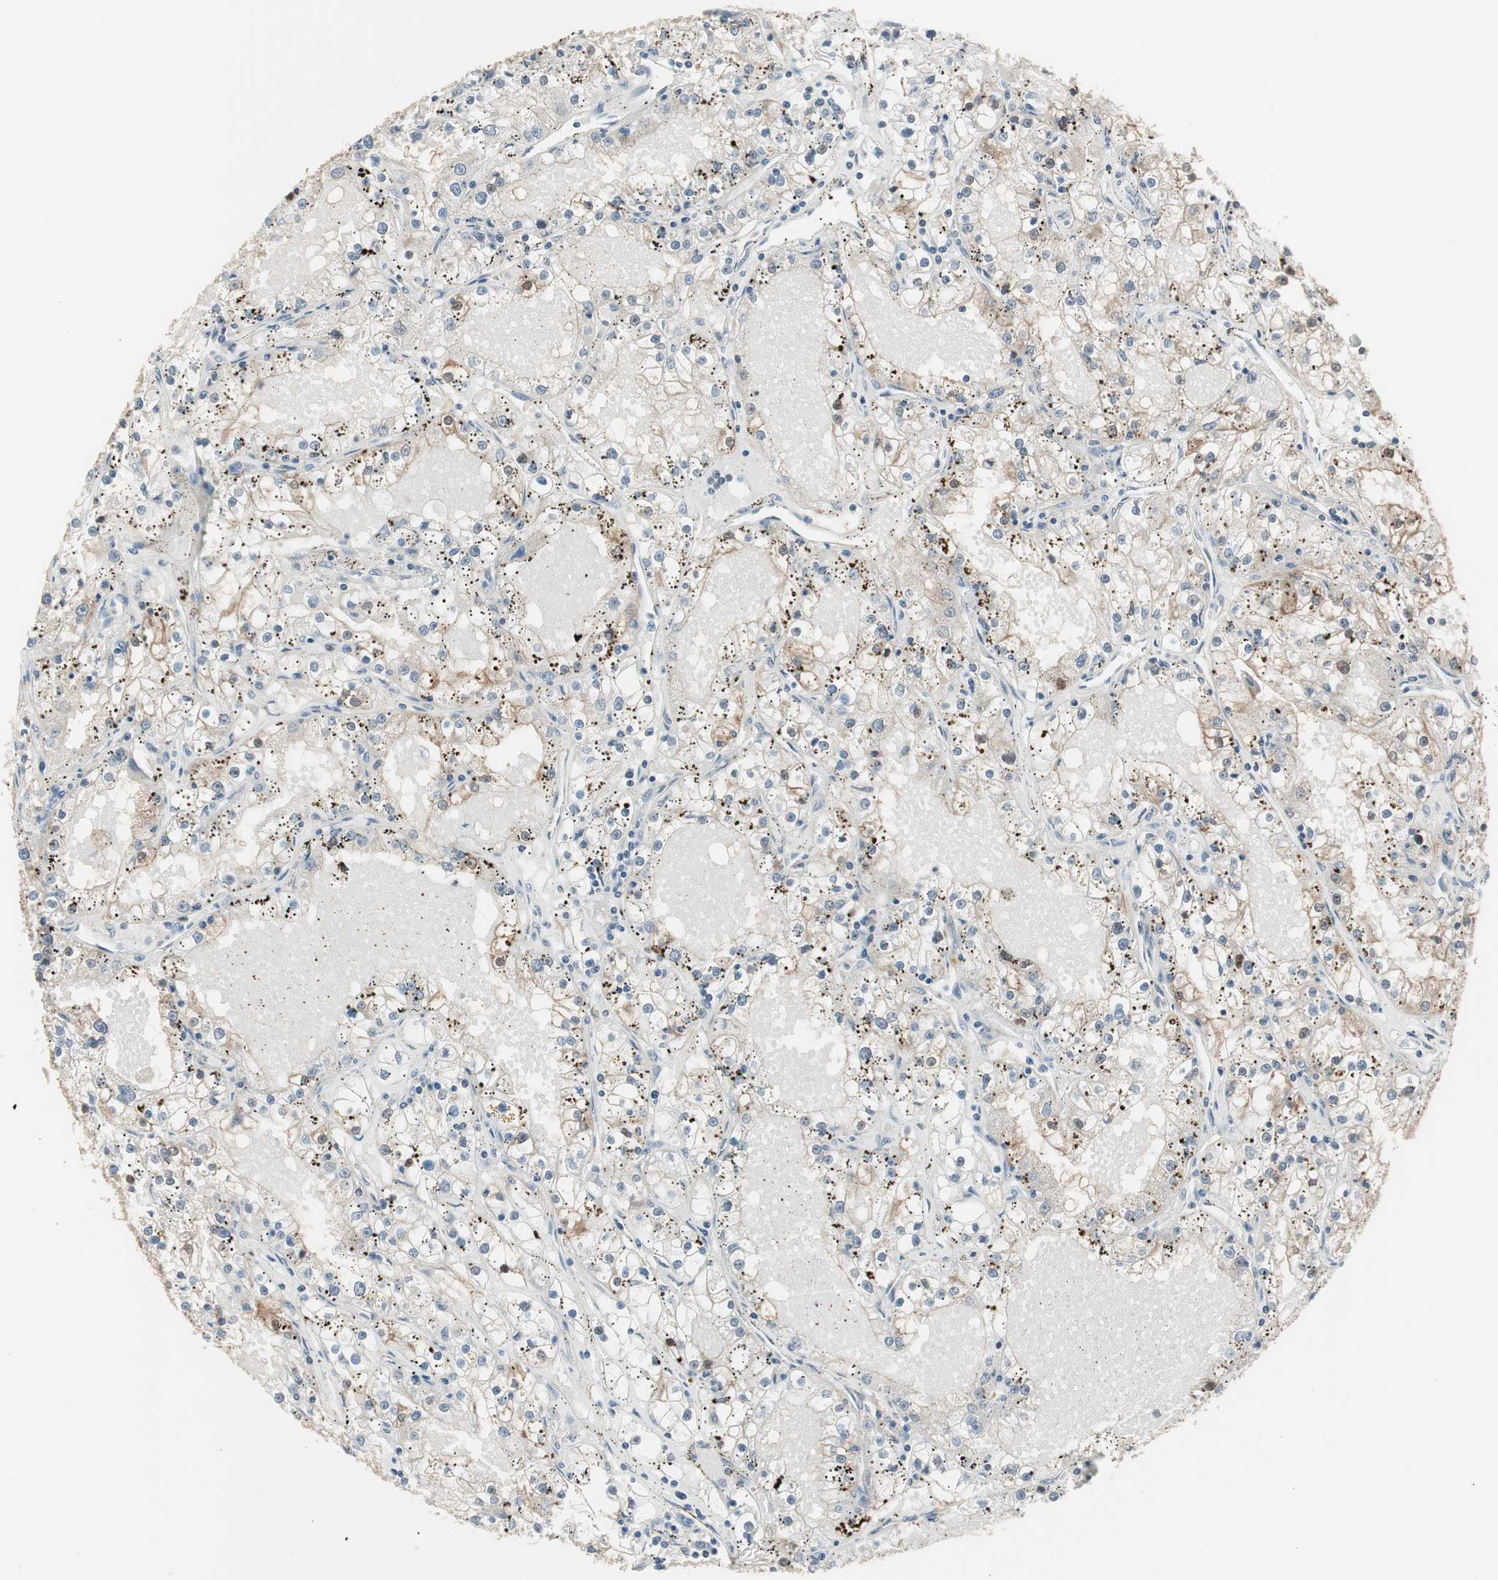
{"staining": {"intensity": "weak", "quantity": "25%-75%", "location": "cytoplasmic/membranous"}, "tissue": "renal cancer", "cell_type": "Tumor cells", "image_type": "cancer", "snomed": [{"axis": "morphology", "description": "Adenocarcinoma, NOS"}, {"axis": "topography", "description": "Kidney"}], "caption": "Renal cancer (adenocarcinoma) stained with DAB (3,3'-diaminobenzidine) immunohistochemistry exhibits low levels of weak cytoplasmic/membranous positivity in about 25%-75% of tumor cells.", "gene": "PDZK1", "patient": {"sex": "male", "age": 56}}